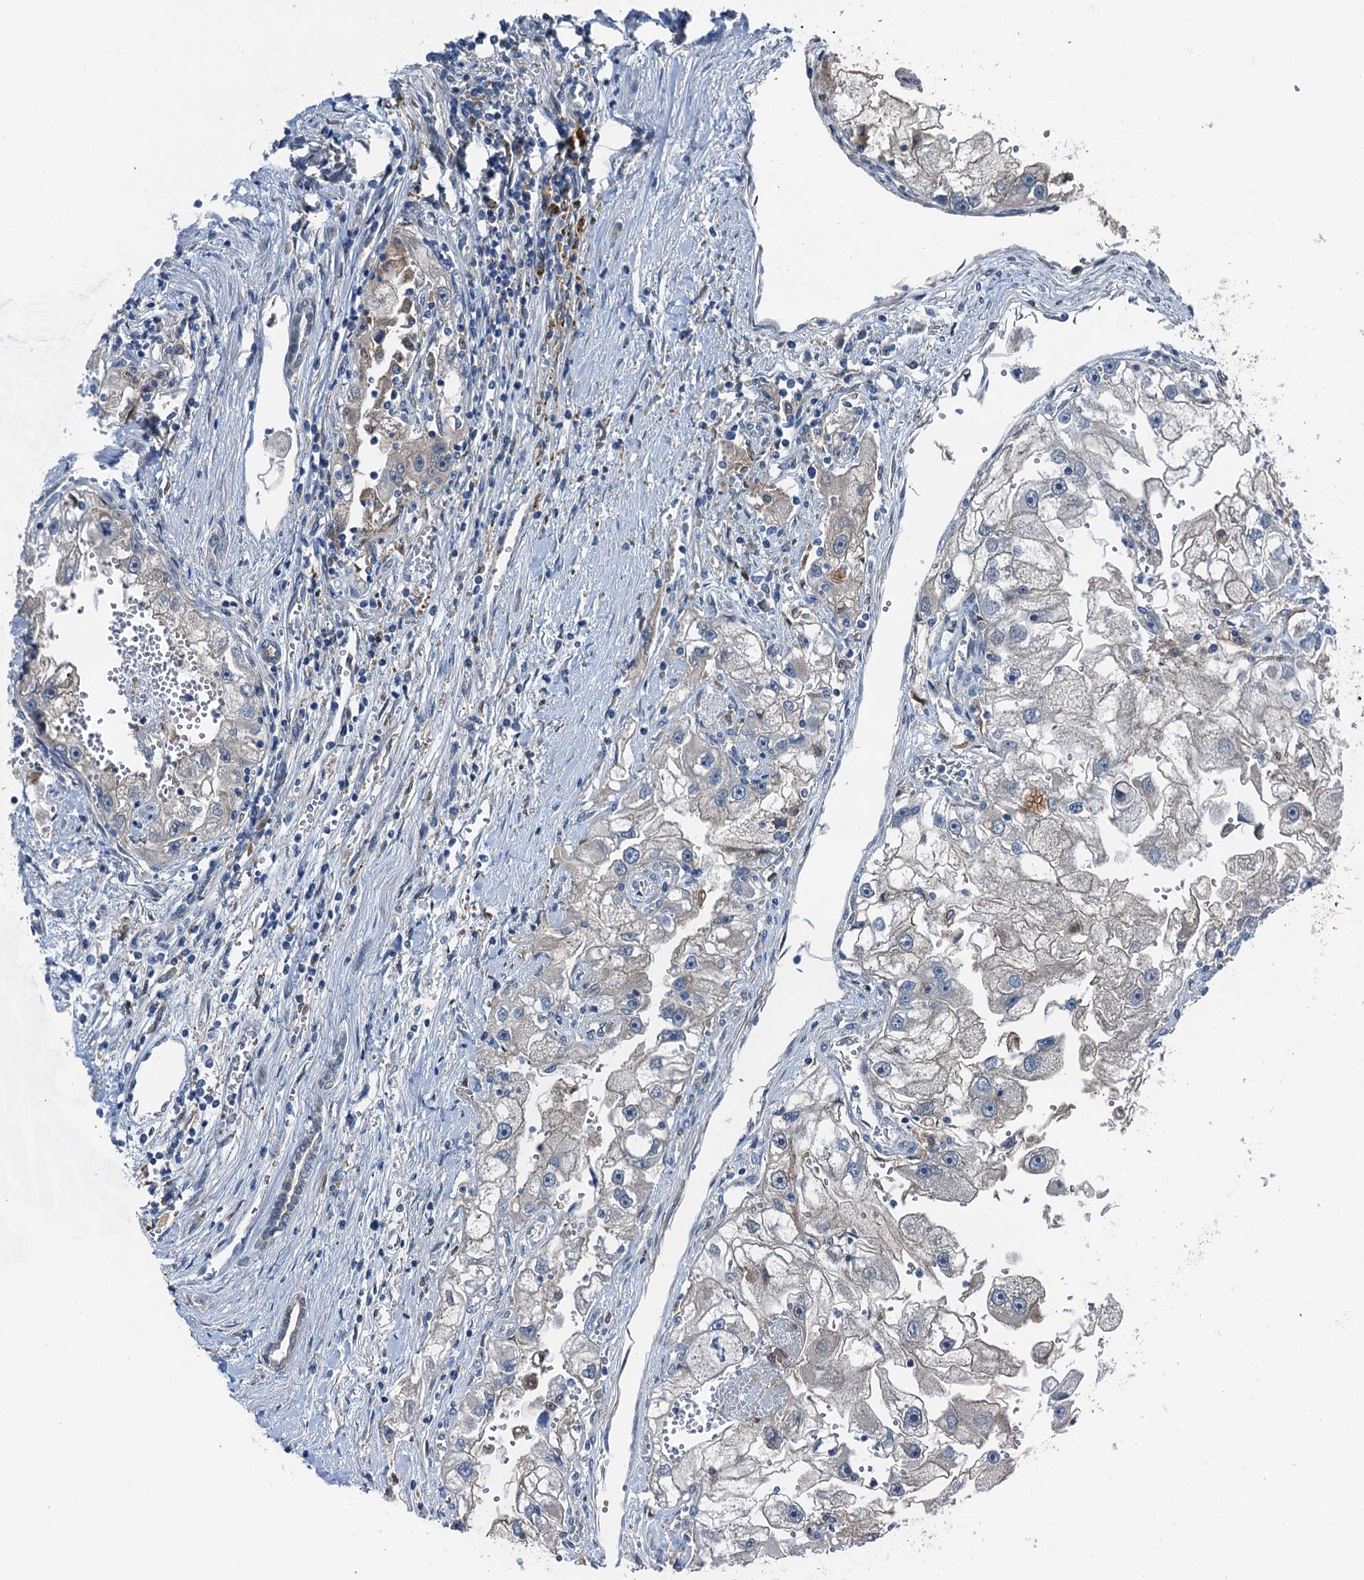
{"staining": {"intensity": "negative", "quantity": "none", "location": "none"}, "tissue": "renal cancer", "cell_type": "Tumor cells", "image_type": "cancer", "snomed": [{"axis": "morphology", "description": "Adenocarcinoma, NOS"}, {"axis": "topography", "description": "Kidney"}], "caption": "An immunohistochemistry histopathology image of renal cancer (adenocarcinoma) is shown. There is no staining in tumor cells of renal cancer (adenocarcinoma).", "gene": "RNH1", "patient": {"sex": "male", "age": 63}}